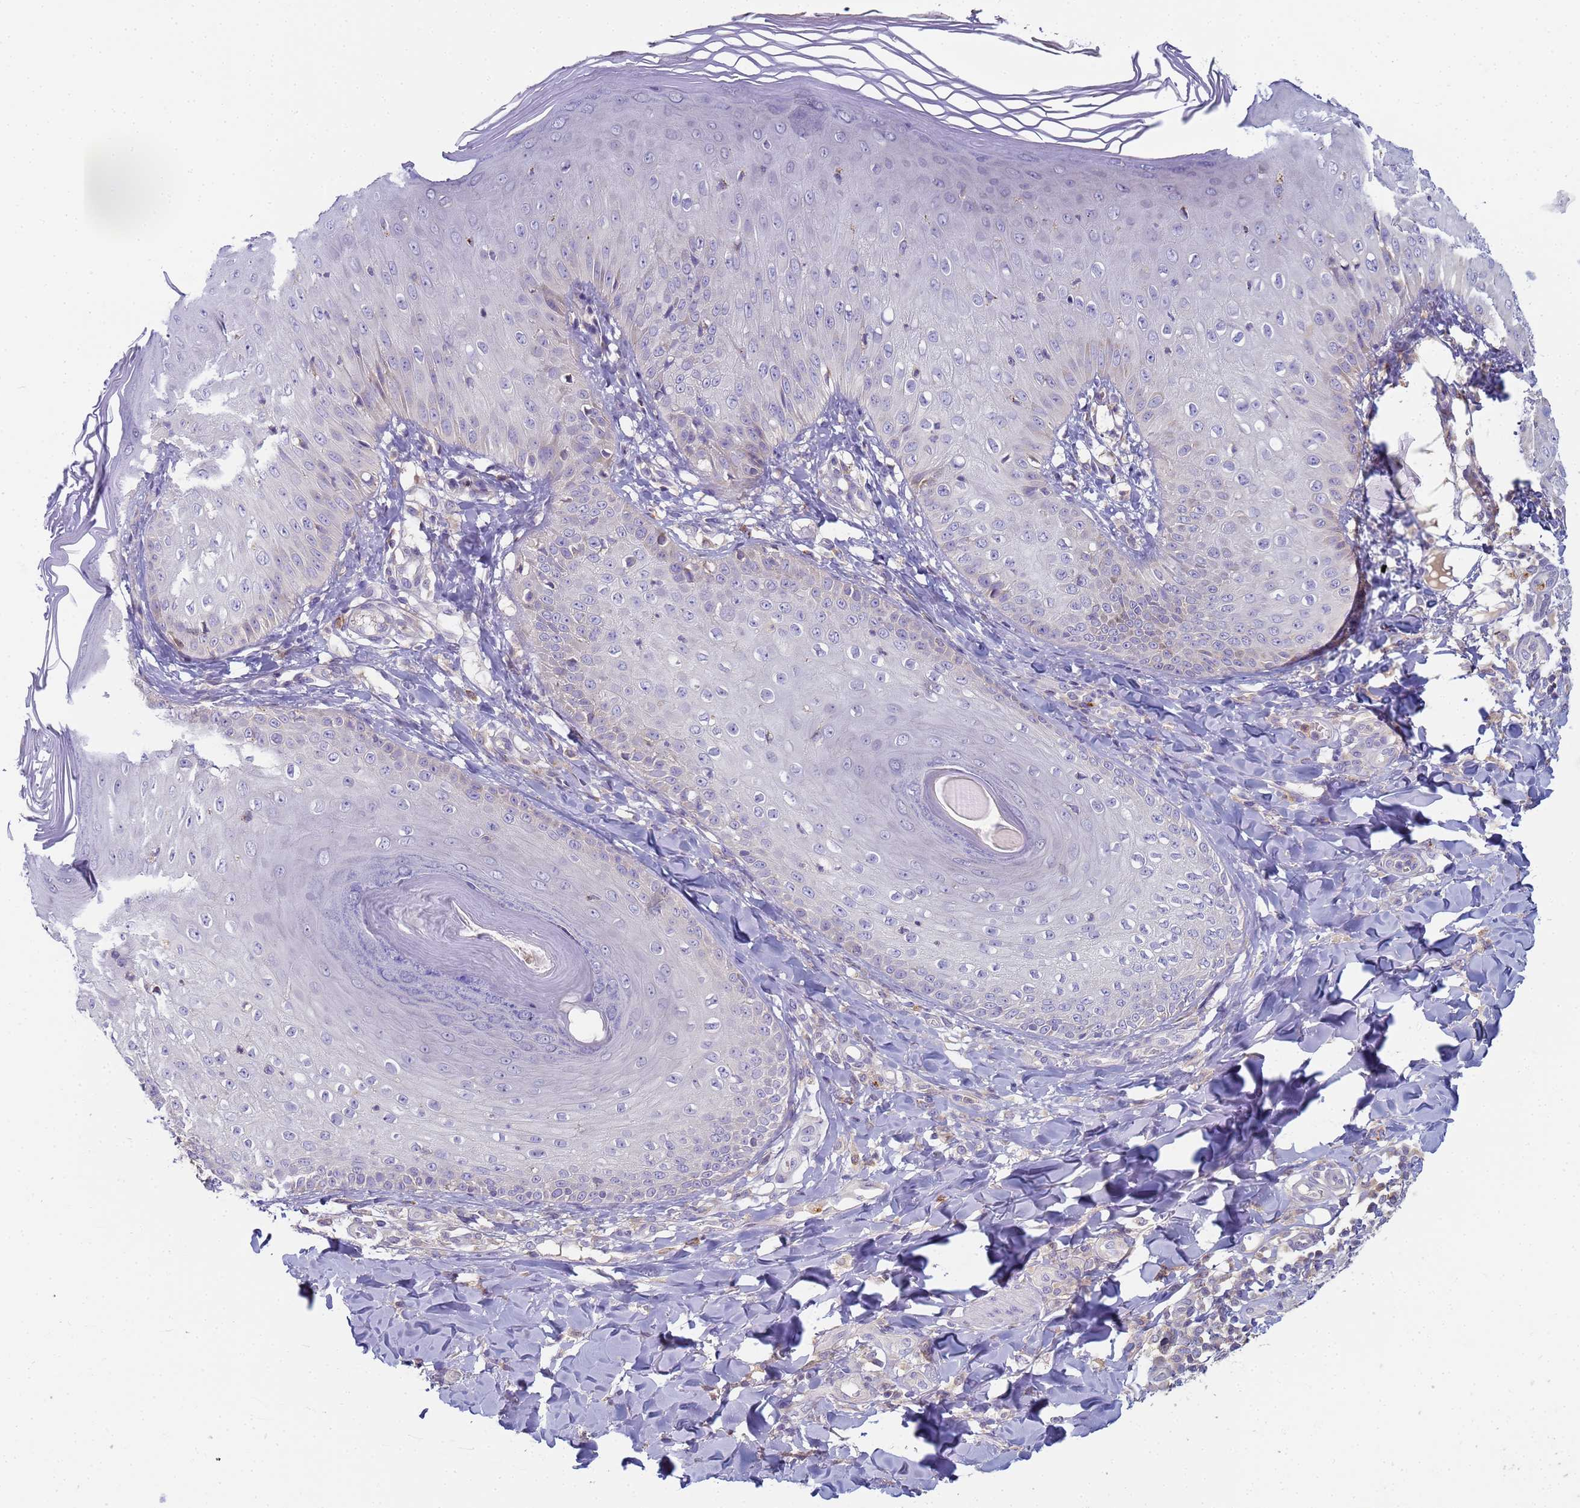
{"staining": {"intensity": "negative", "quantity": "none", "location": "none"}, "tissue": "skin", "cell_type": "Epidermal cells", "image_type": "normal", "snomed": [{"axis": "morphology", "description": "Normal tissue, NOS"}, {"axis": "morphology", "description": "Inflammation, NOS"}, {"axis": "topography", "description": "Soft tissue"}, {"axis": "topography", "description": "Anal"}], "caption": "Immunohistochemistry (IHC) image of unremarkable human skin stained for a protein (brown), which demonstrates no expression in epidermal cells. (DAB immunohistochemistry with hematoxylin counter stain).", "gene": "CR1", "patient": {"sex": "female", "age": 15}}